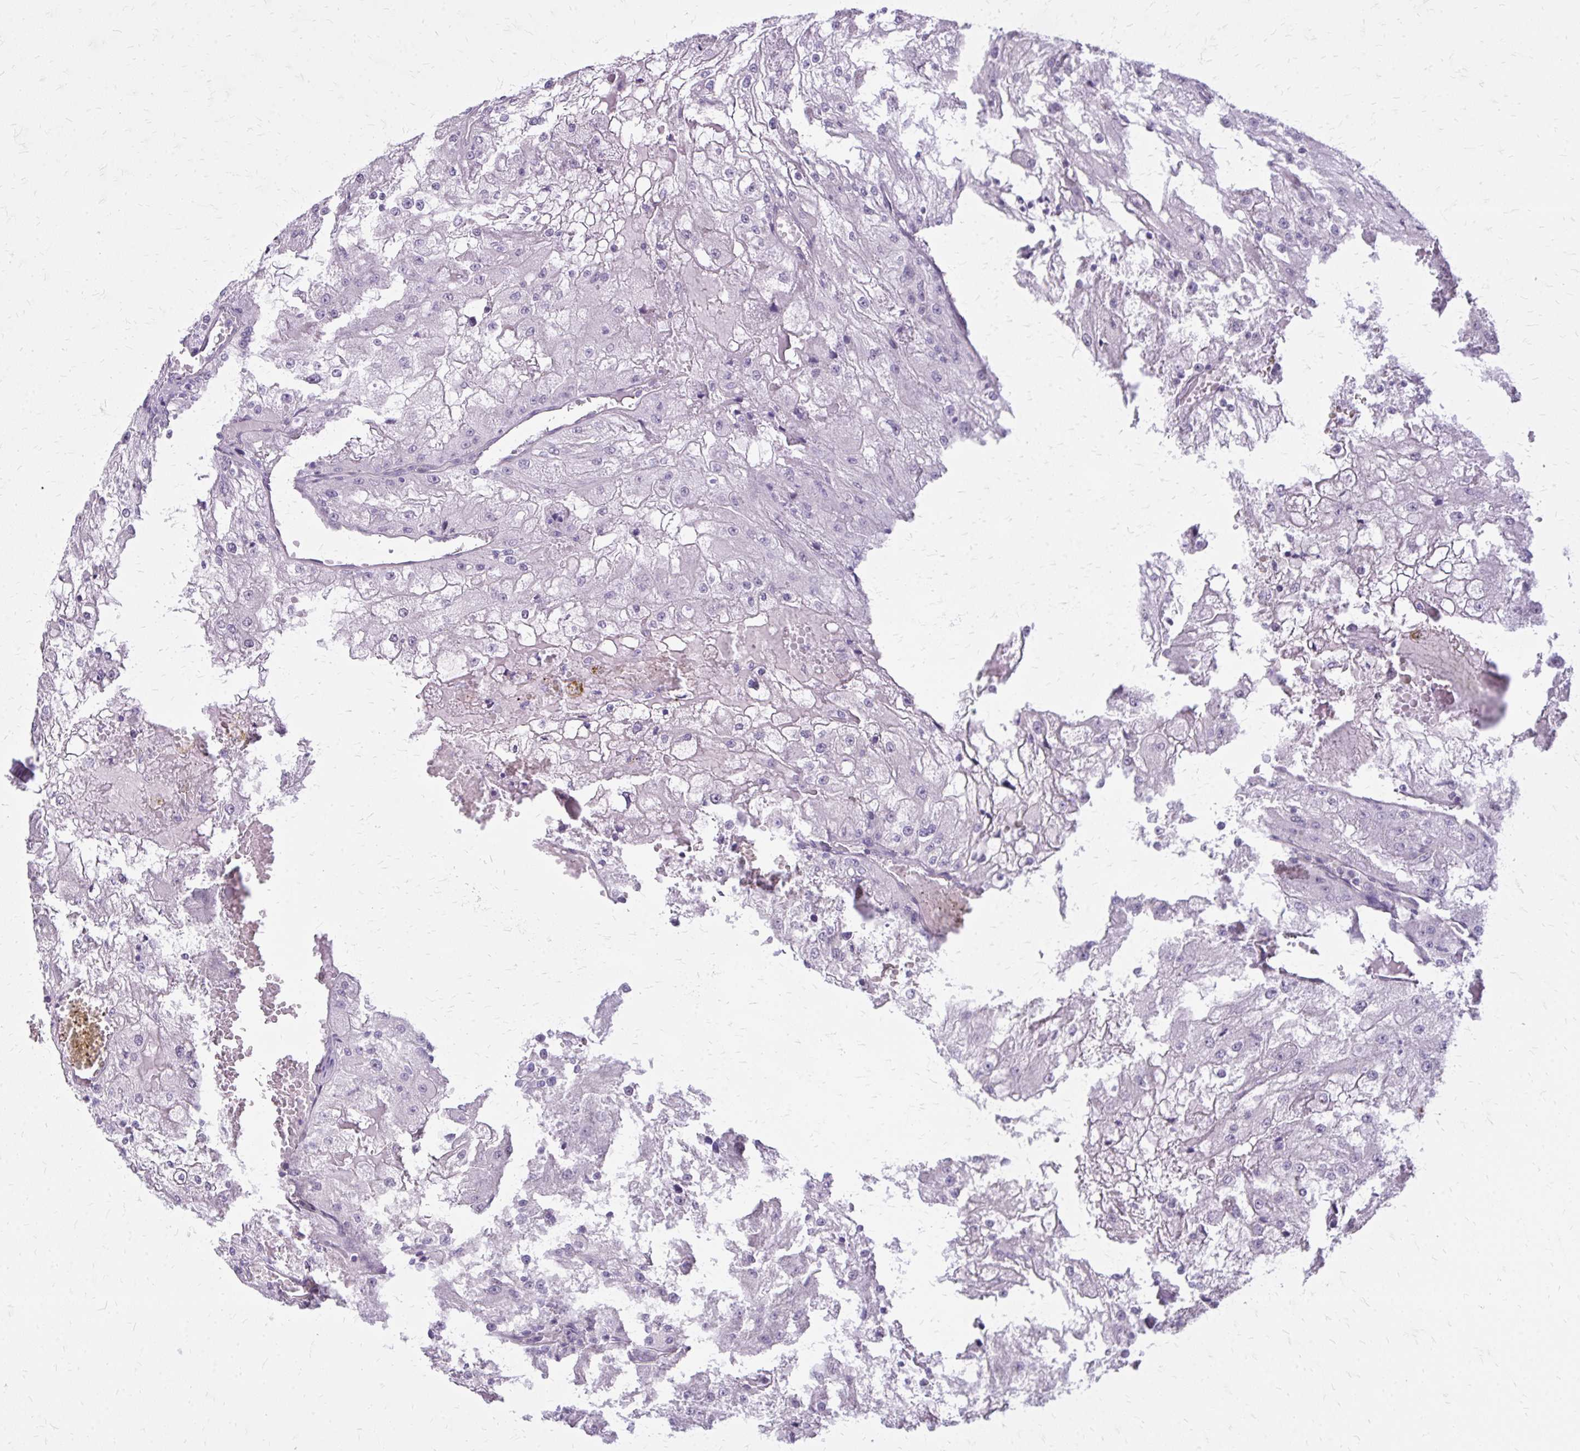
{"staining": {"intensity": "negative", "quantity": "none", "location": "none"}, "tissue": "renal cancer", "cell_type": "Tumor cells", "image_type": "cancer", "snomed": [{"axis": "morphology", "description": "Adenocarcinoma, NOS"}, {"axis": "topography", "description": "Kidney"}], "caption": "Immunohistochemistry of human renal cancer (adenocarcinoma) displays no positivity in tumor cells.", "gene": "PLCB1", "patient": {"sex": "female", "age": 74}}